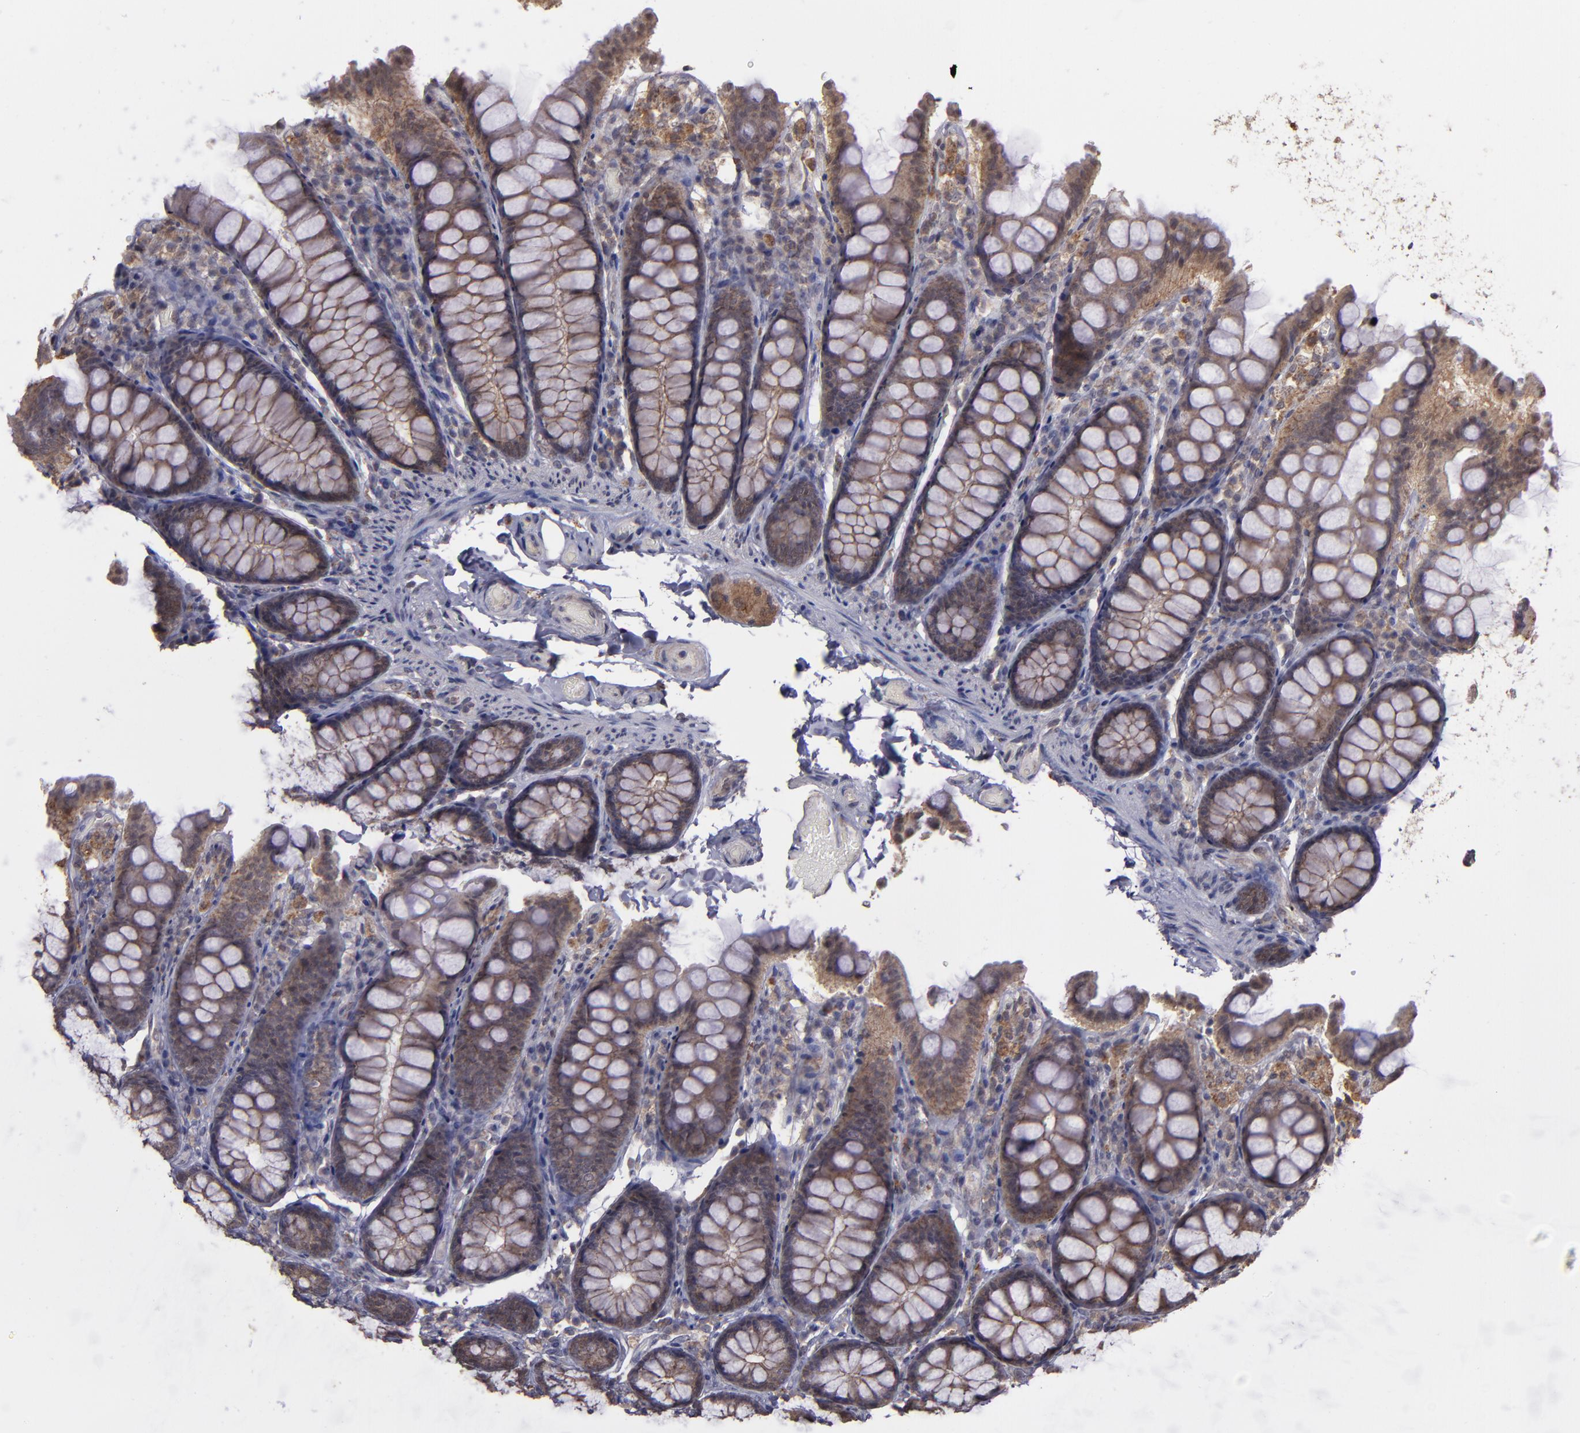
{"staining": {"intensity": "weak", "quantity": ">75%", "location": "cytoplasmic/membranous"}, "tissue": "colon", "cell_type": "Endothelial cells", "image_type": "normal", "snomed": [{"axis": "morphology", "description": "Normal tissue, NOS"}, {"axis": "topography", "description": "Colon"}], "caption": "Immunohistochemical staining of normal colon shows >75% levels of weak cytoplasmic/membranous protein staining in approximately >75% of endothelial cells.", "gene": "SIPA1L1", "patient": {"sex": "female", "age": 61}}